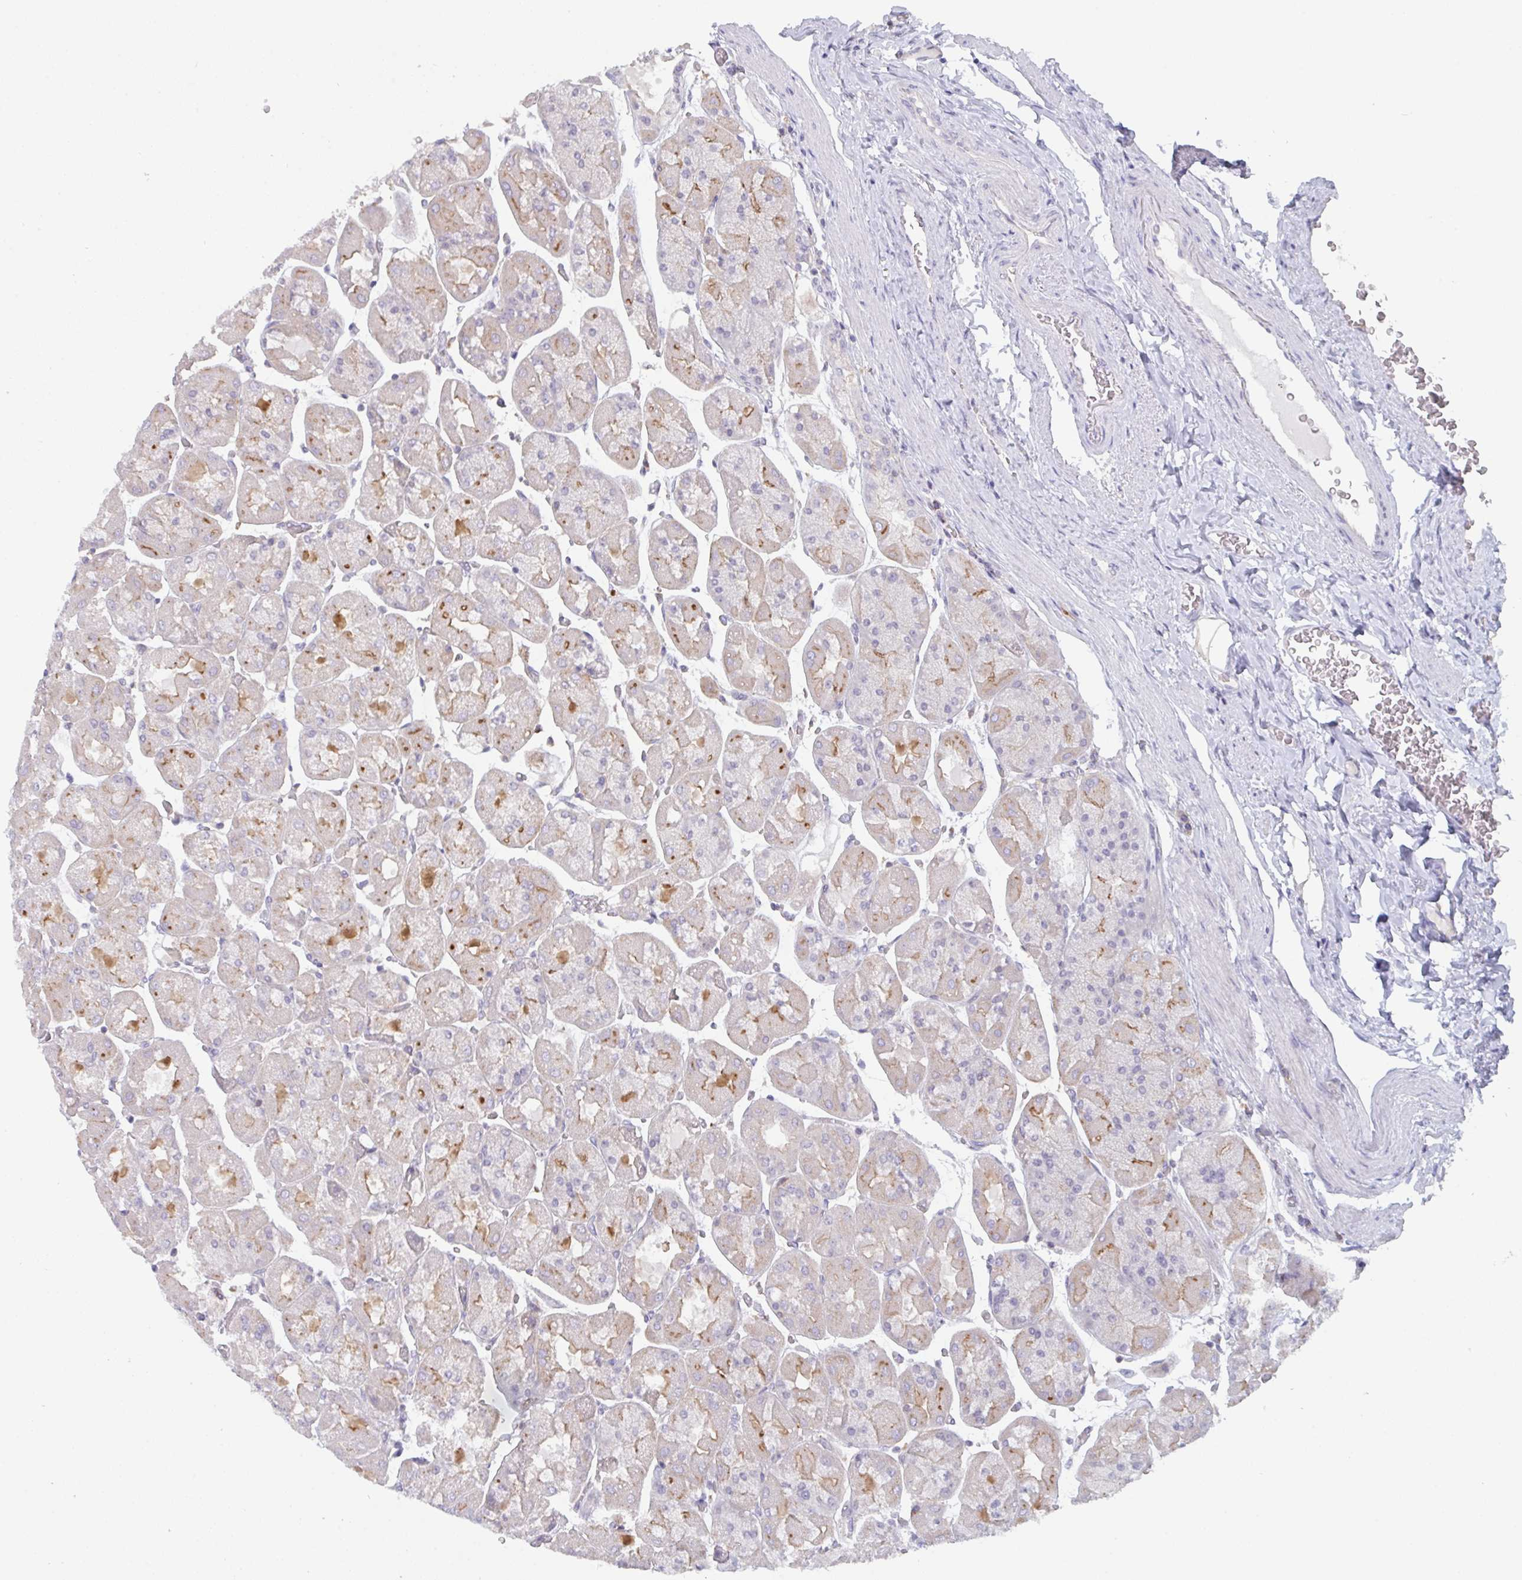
{"staining": {"intensity": "strong", "quantity": "25%-75%", "location": "cytoplasmic/membranous"}, "tissue": "stomach", "cell_type": "Glandular cells", "image_type": "normal", "snomed": [{"axis": "morphology", "description": "Normal tissue, NOS"}, {"axis": "topography", "description": "Stomach"}], "caption": "This is a photomicrograph of IHC staining of normal stomach, which shows strong positivity in the cytoplasmic/membranous of glandular cells.", "gene": "DISP2", "patient": {"sex": "female", "age": 61}}